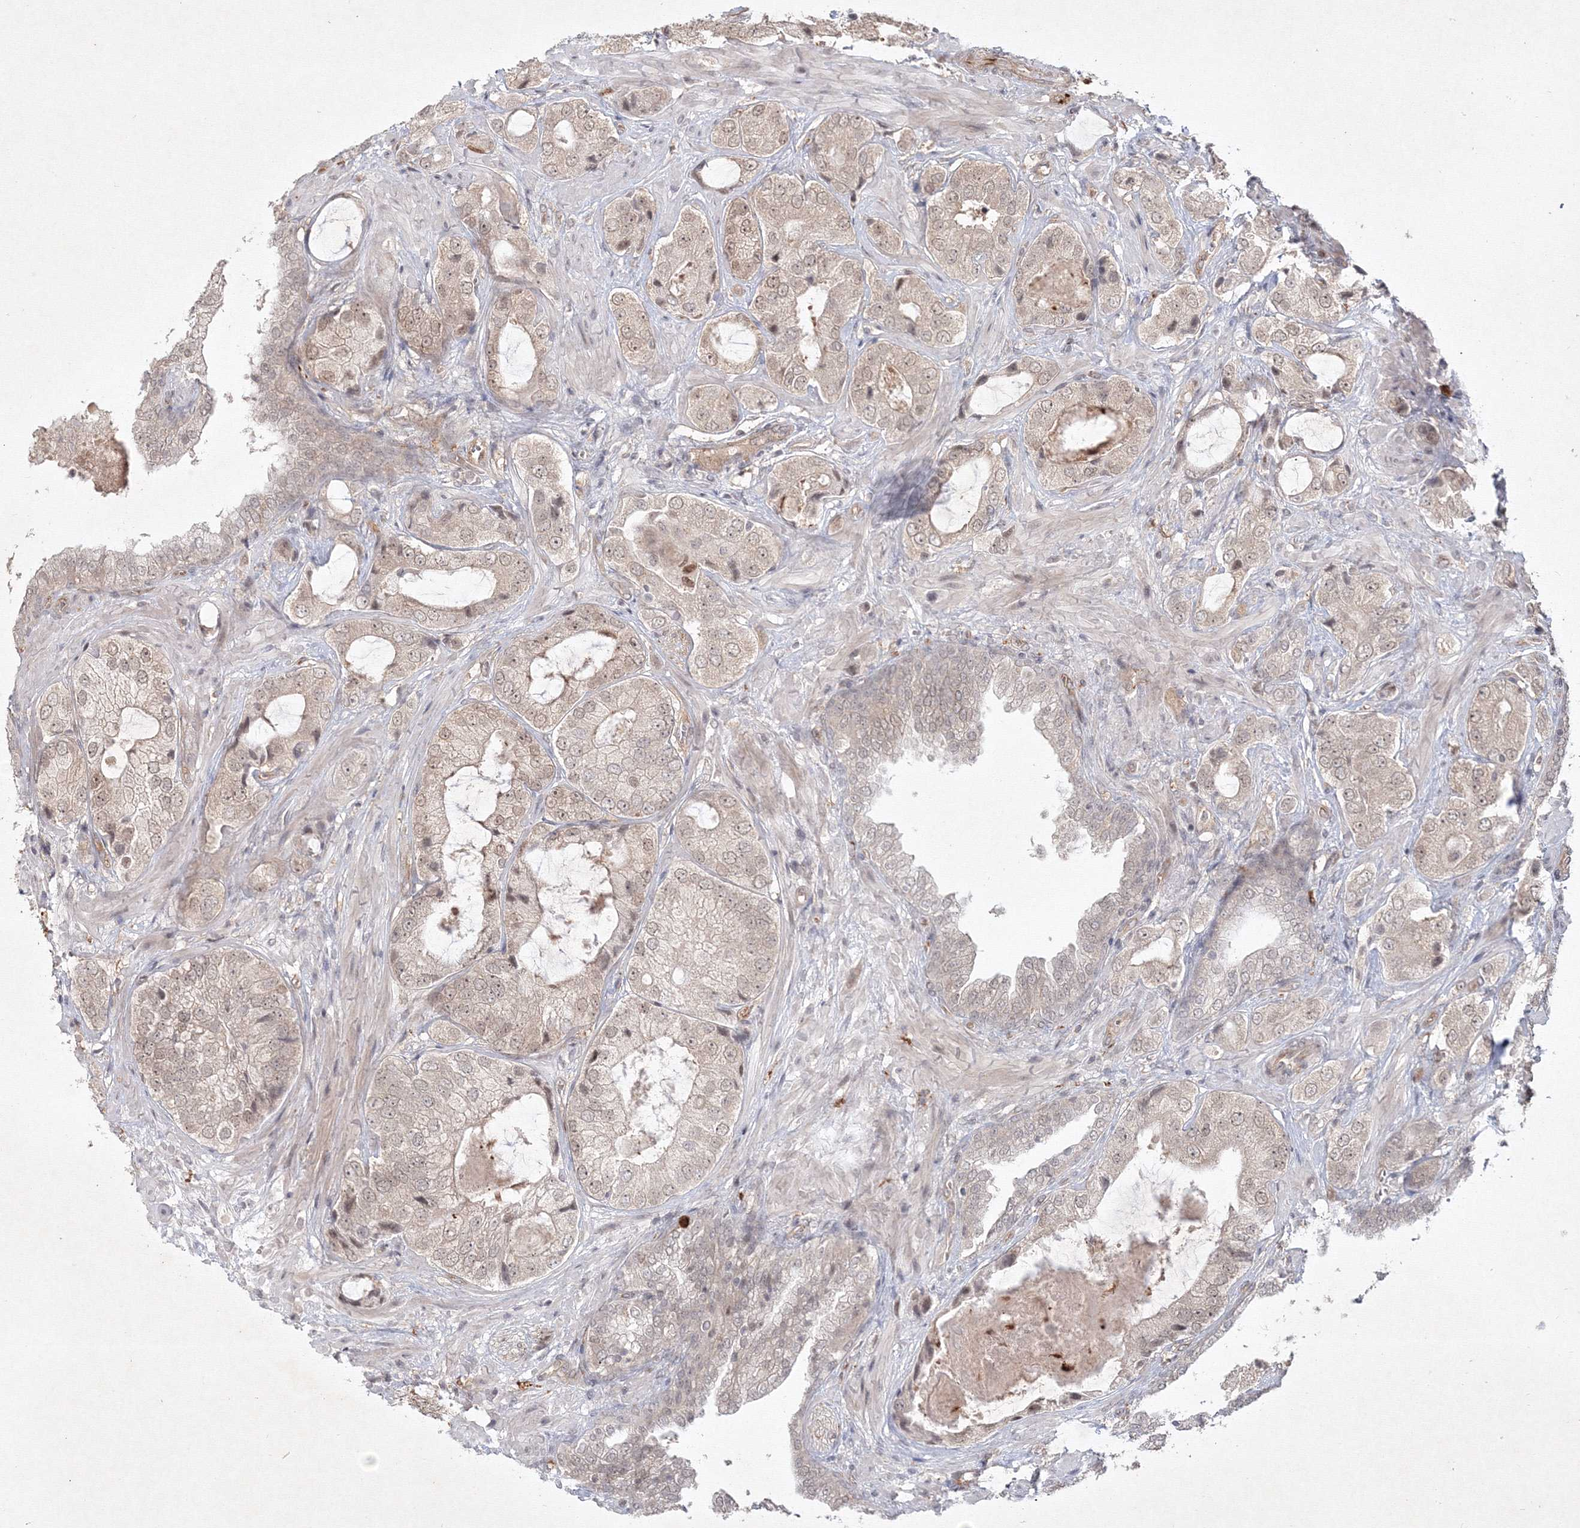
{"staining": {"intensity": "weak", "quantity": ">75%", "location": "cytoplasmic/membranous,nuclear"}, "tissue": "prostate cancer", "cell_type": "Tumor cells", "image_type": "cancer", "snomed": [{"axis": "morphology", "description": "Normal tissue, NOS"}, {"axis": "morphology", "description": "Adenocarcinoma, High grade"}, {"axis": "topography", "description": "Prostate"}, {"axis": "topography", "description": "Peripheral nerve tissue"}], "caption": "Immunohistochemistry of prostate adenocarcinoma (high-grade) shows low levels of weak cytoplasmic/membranous and nuclear expression in about >75% of tumor cells.", "gene": "KIF20A", "patient": {"sex": "male", "age": 59}}